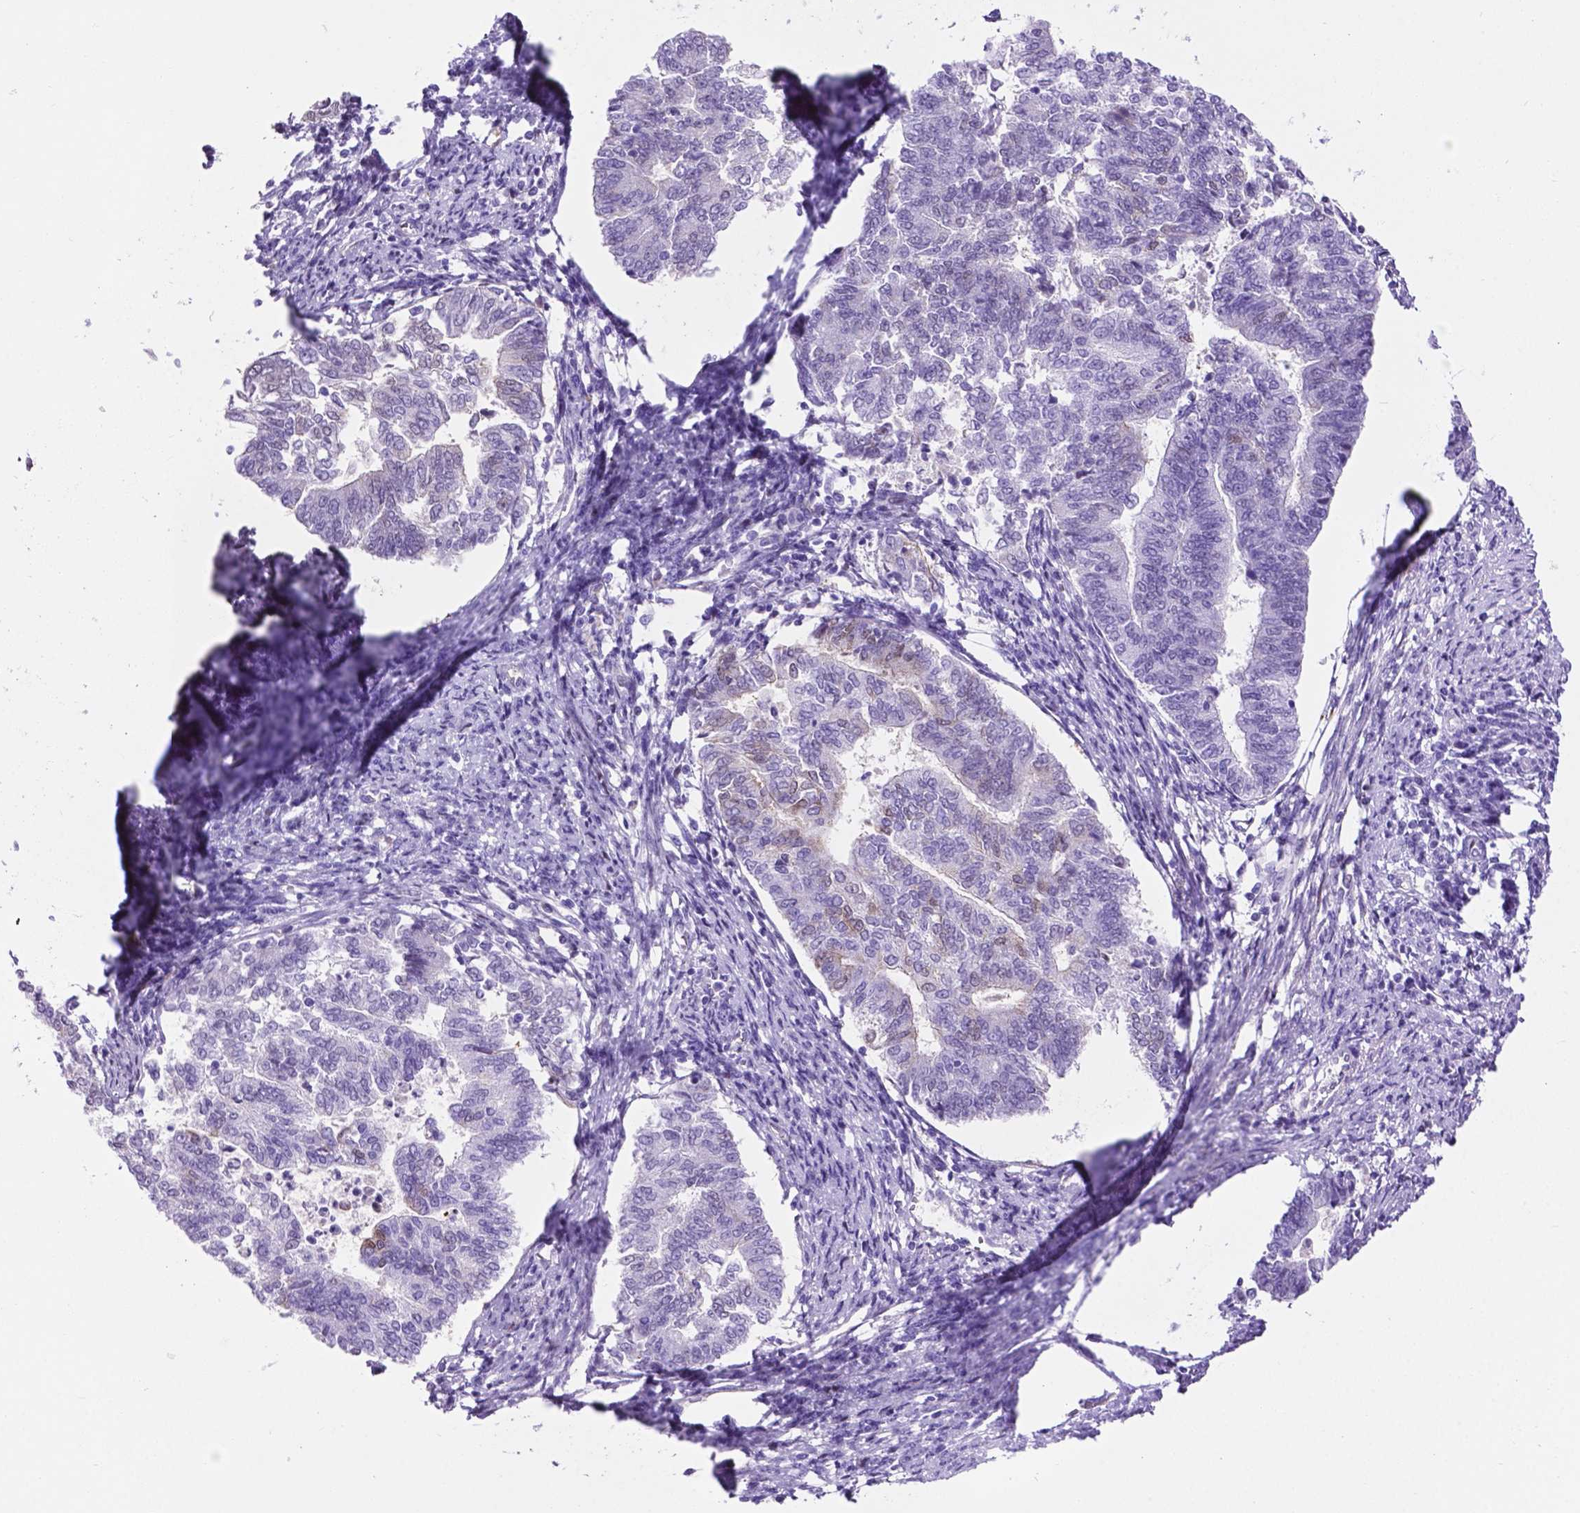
{"staining": {"intensity": "negative", "quantity": "none", "location": "none"}, "tissue": "endometrial cancer", "cell_type": "Tumor cells", "image_type": "cancer", "snomed": [{"axis": "morphology", "description": "Adenocarcinoma, NOS"}, {"axis": "topography", "description": "Endometrium"}], "caption": "The immunohistochemistry (IHC) micrograph has no significant positivity in tumor cells of adenocarcinoma (endometrial) tissue.", "gene": "C17orf107", "patient": {"sex": "female", "age": 65}}